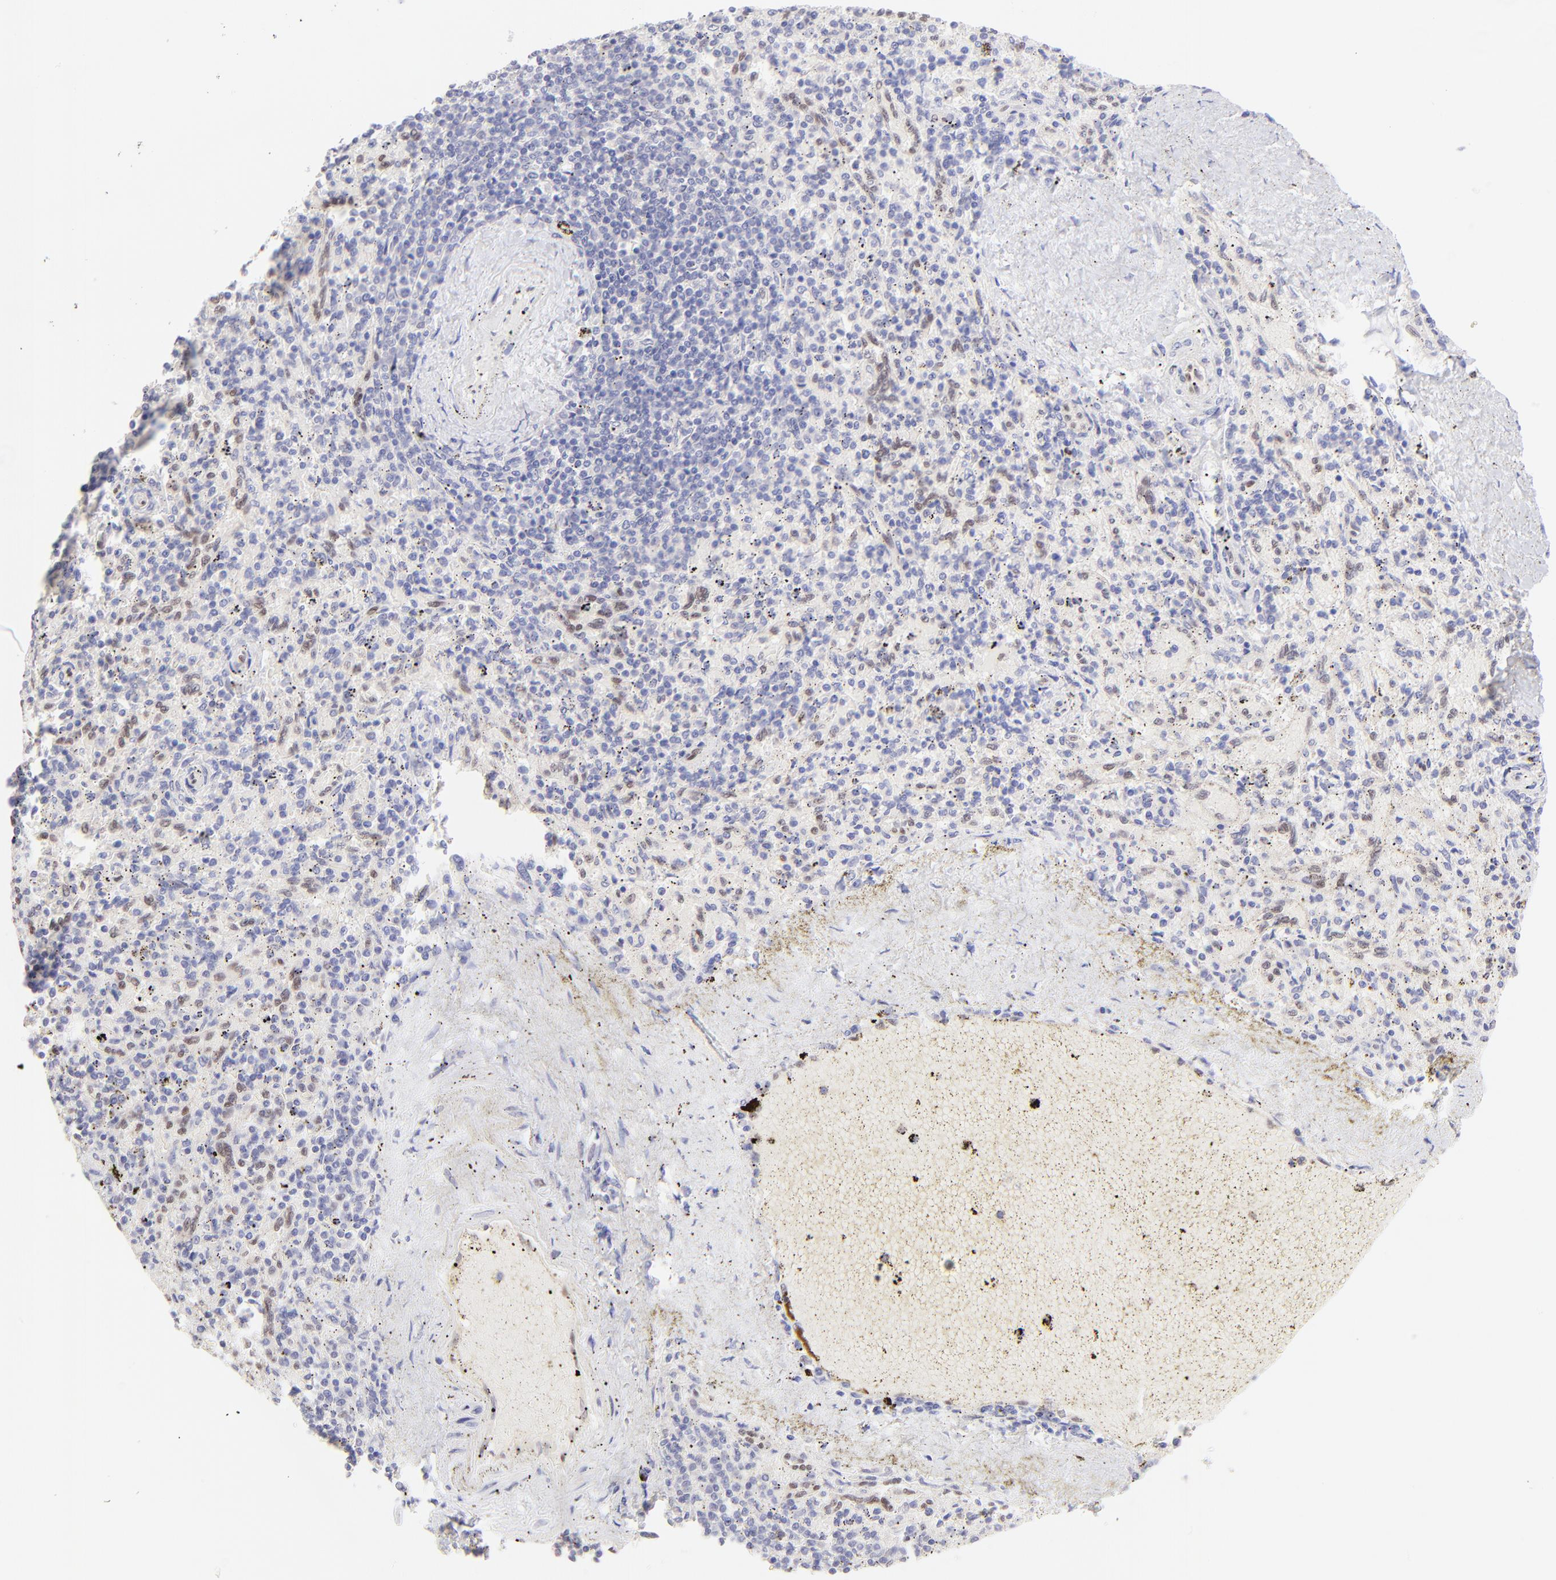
{"staining": {"intensity": "negative", "quantity": "none", "location": "none"}, "tissue": "spleen", "cell_type": "Cells in red pulp", "image_type": "normal", "snomed": [{"axis": "morphology", "description": "Normal tissue, NOS"}, {"axis": "topography", "description": "Spleen"}], "caption": "Benign spleen was stained to show a protein in brown. There is no significant staining in cells in red pulp. The staining was performed using DAB to visualize the protein expression in brown, while the nuclei were stained in blue with hematoxylin (Magnification: 20x).", "gene": "KLF4", "patient": {"sex": "female", "age": 43}}